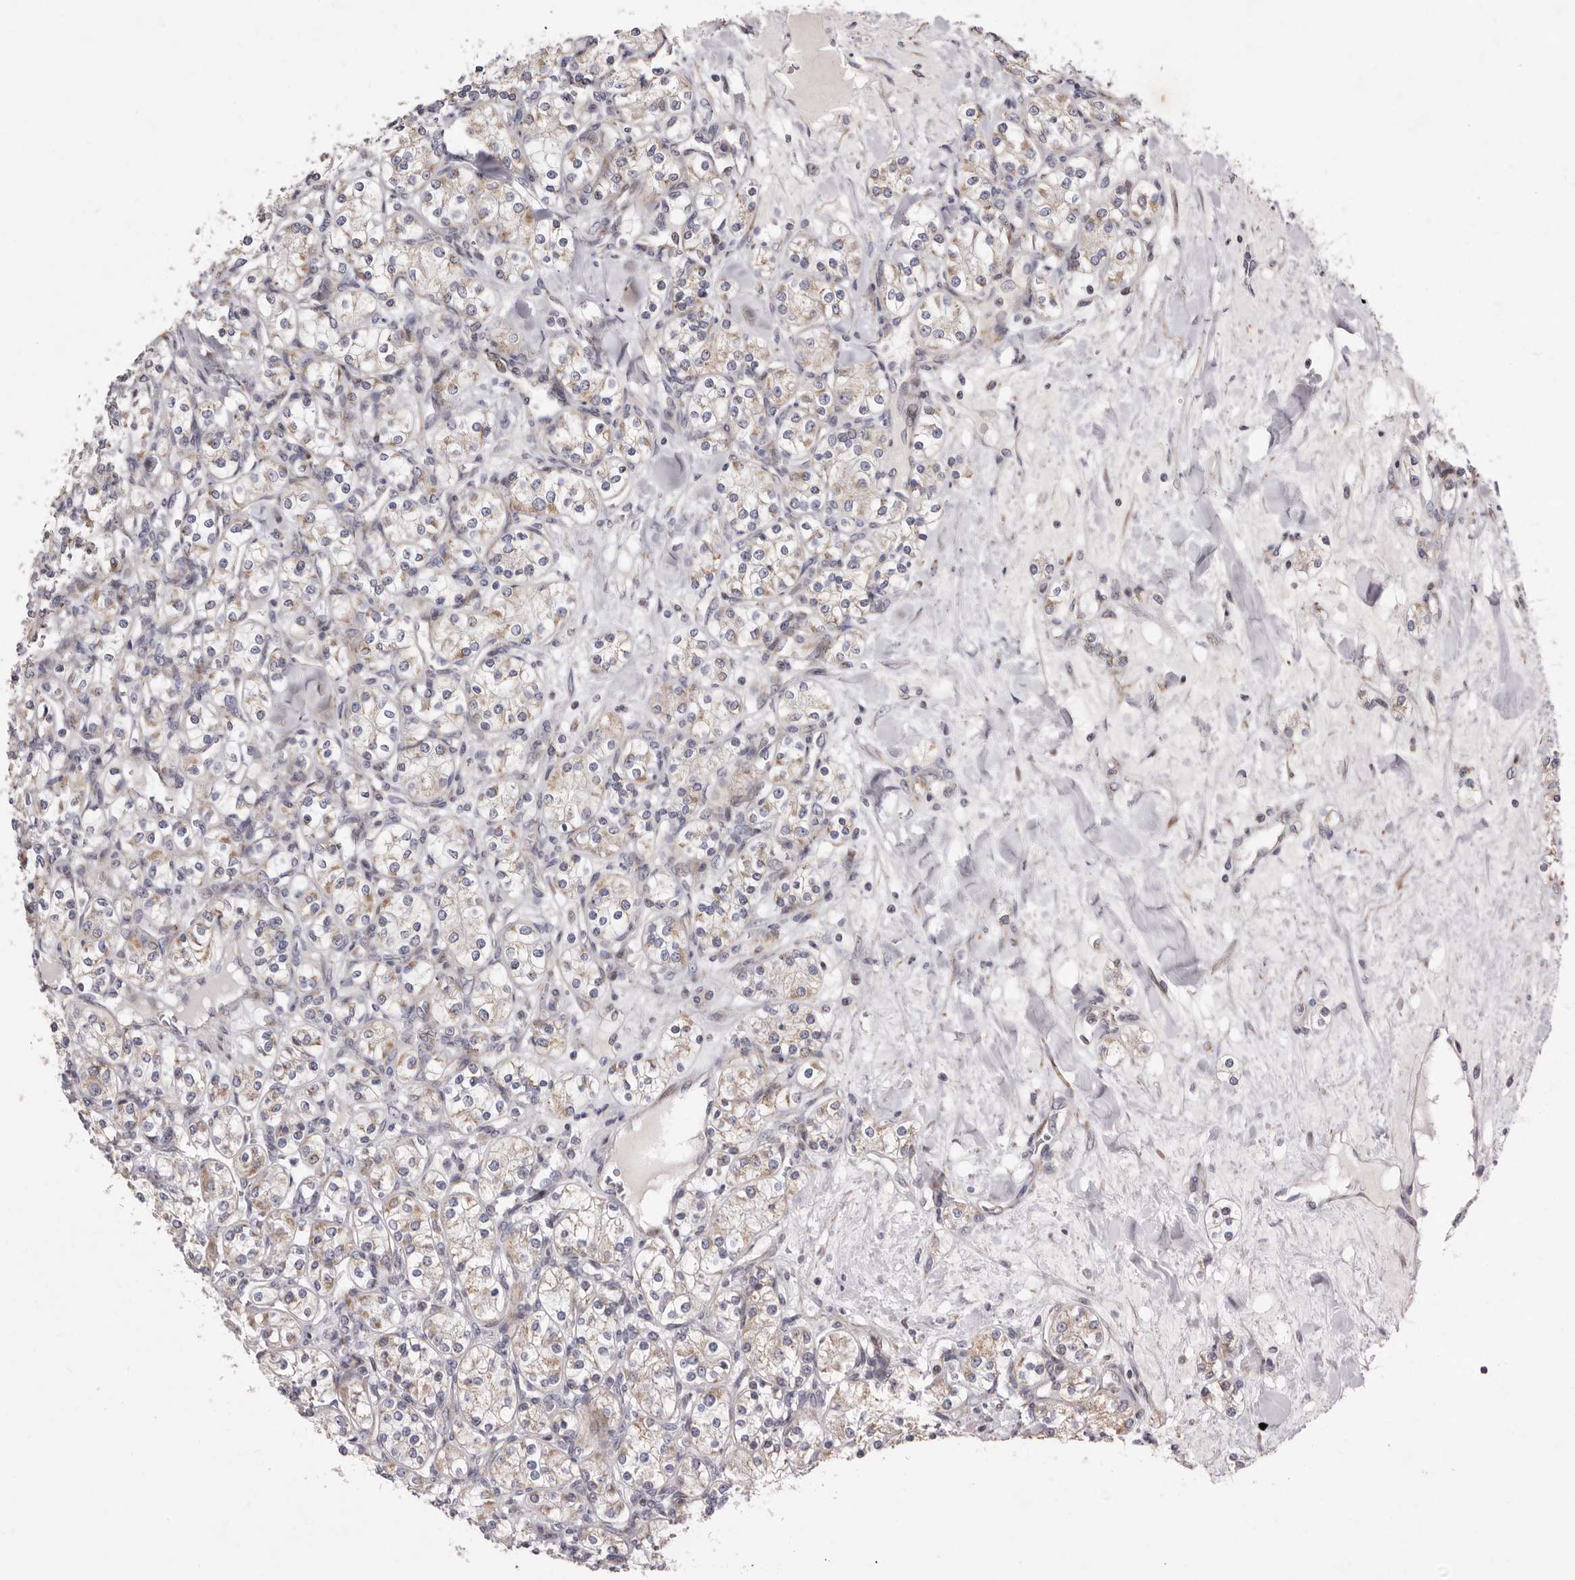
{"staining": {"intensity": "weak", "quantity": ">75%", "location": "cytoplasmic/membranous"}, "tissue": "renal cancer", "cell_type": "Tumor cells", "image_type": "cancer", "snomed": [{"axis": "morphology", "description": "Adenocarcinoma, NOS"}, {"axis": "topography", "description": "Kidney"}], "caption": "Immunohistochemical staining of adenocarcinoma (renal) demonstrates weak cytoplasmic/membranous protein positivity in approximately >75% of tumor cells. The staining was performed using DAB (3,3'-diaminobenzidine) to visualize the protein expression in brown, while the nuclei were stained in blue with hematoxylin (Magnification: 20x).", "gene": "TIMM17B", "patient": {"sex": "male", "age": 77}}